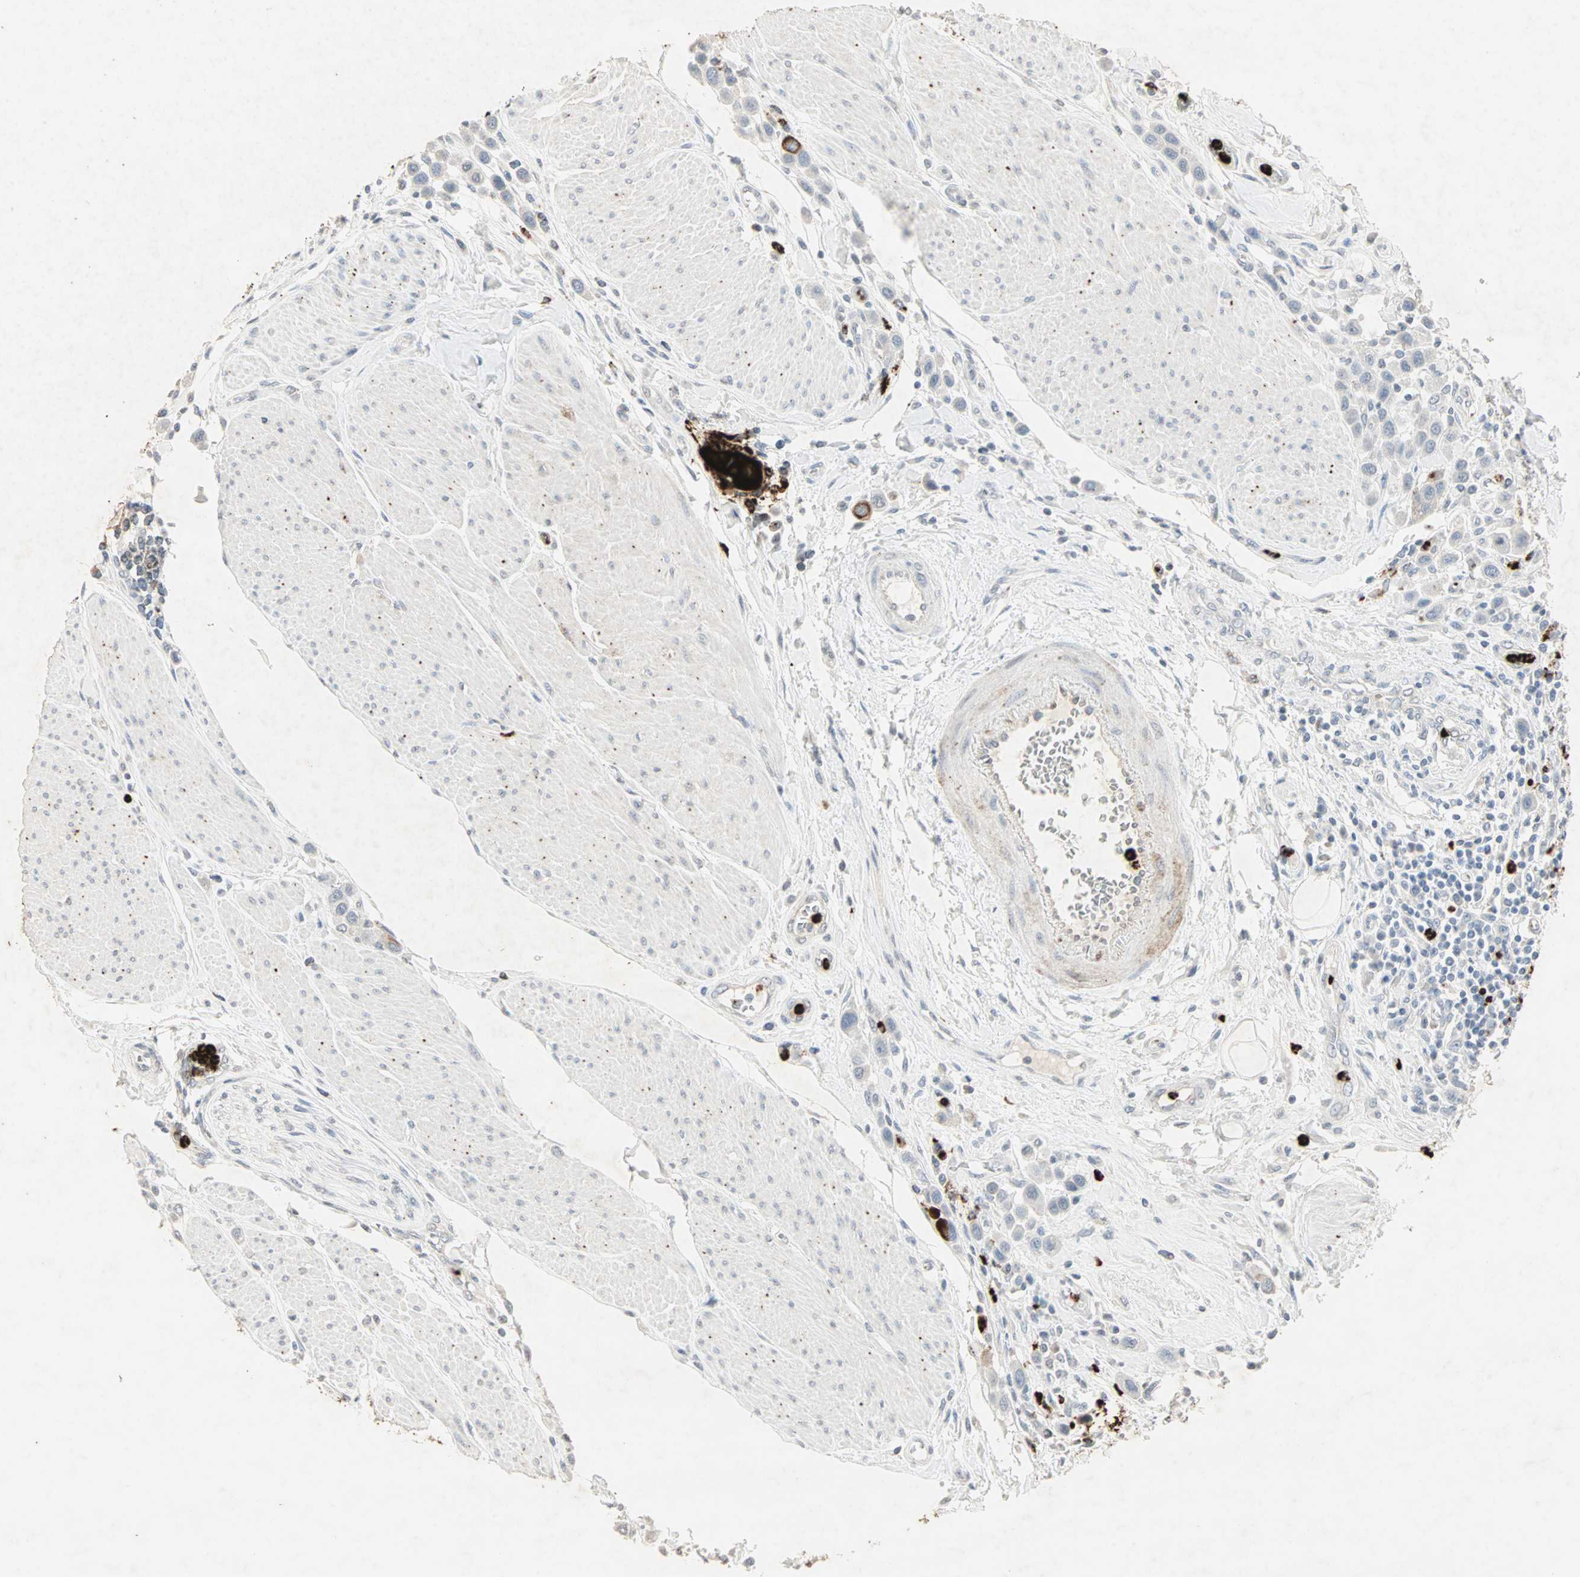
{"staining": {"intensity": "strong", "quantity": "<25%", "location": "cytoplasmic/membranous"}, "tissue": "urothelial cancer", "cell_type": "Tumor cells", "image_type": "cancer", "snomed": [{"axis": "morphology", "description": "Urothelial carcinoma, High grade"}, {"axis": "topography", "description": "Urinary bladder"}], "caption": "Immunohistochemistry (IHC) (DAB) staining of urothelial cancer demonstrates strong cytoplasmic/membranous protein expression in approximately <25% of tumor cells. Ihc stains the protein of interest in brown and the nuclei are stained blue.", "gene": "CEACAM6", "patient": {"sex": "male", "age": 50}}